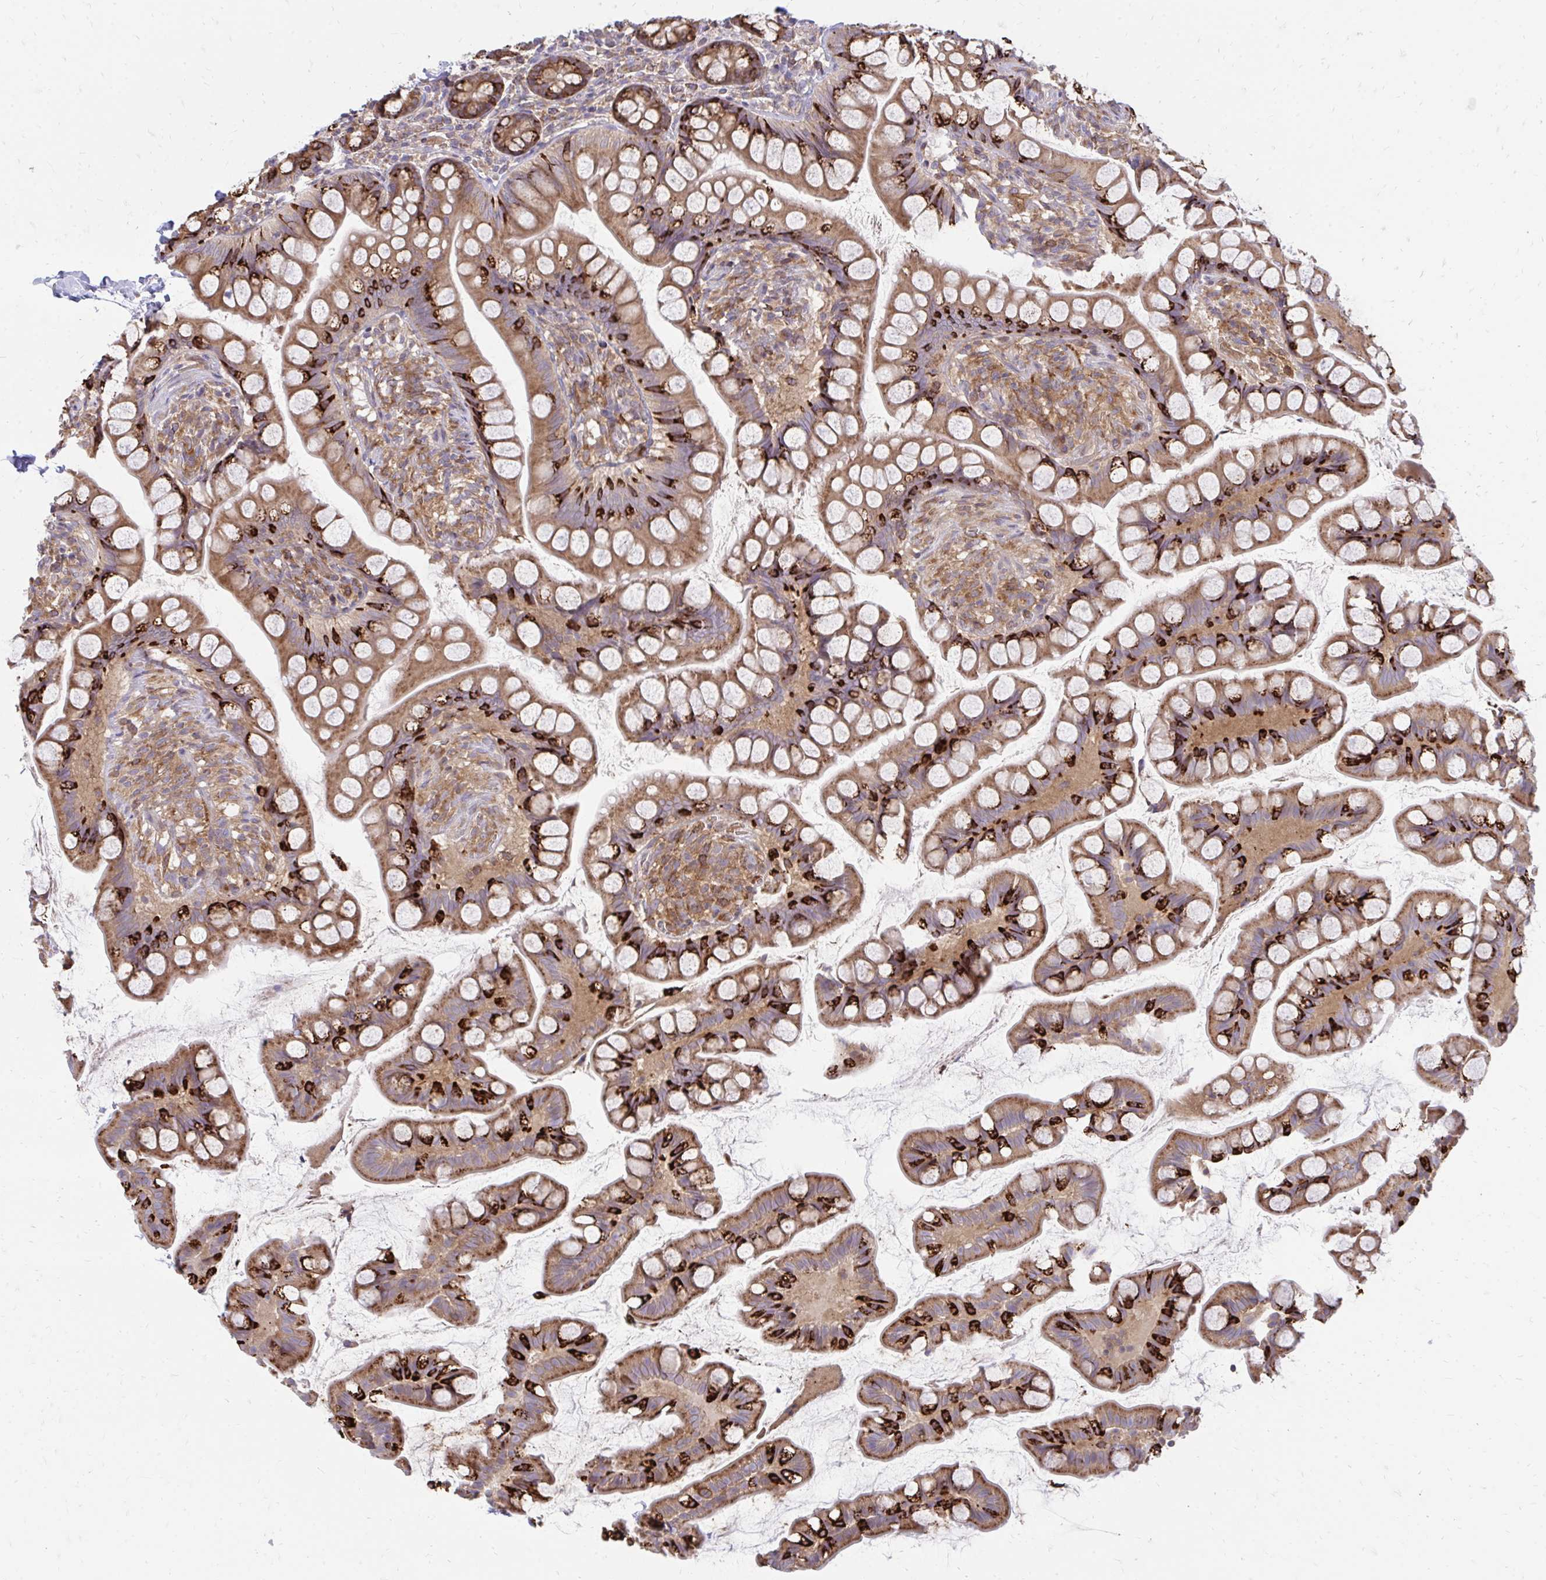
{"staining": {"intensity": "moderate", "quantity": ">75%", "location": "cytoplasmic/membranous"}, "tissue": "small intestine", "cell_type": "Glandular cells", "image_type": "normal", "snomed": [{"axis": "morphology", "description": "Normal tissue, NOS"}, {"axis": "topography", "description": "Small intestine"}], "caption": "This photomicrograph demonstrates immunohistochemistry staining of normal human small intestine, with medium moderate cytoplasmic/membranous staining in about >75% of glandular cells.", "gene": "ASAP1", "patient": {"sex": "male", "age": 70}}